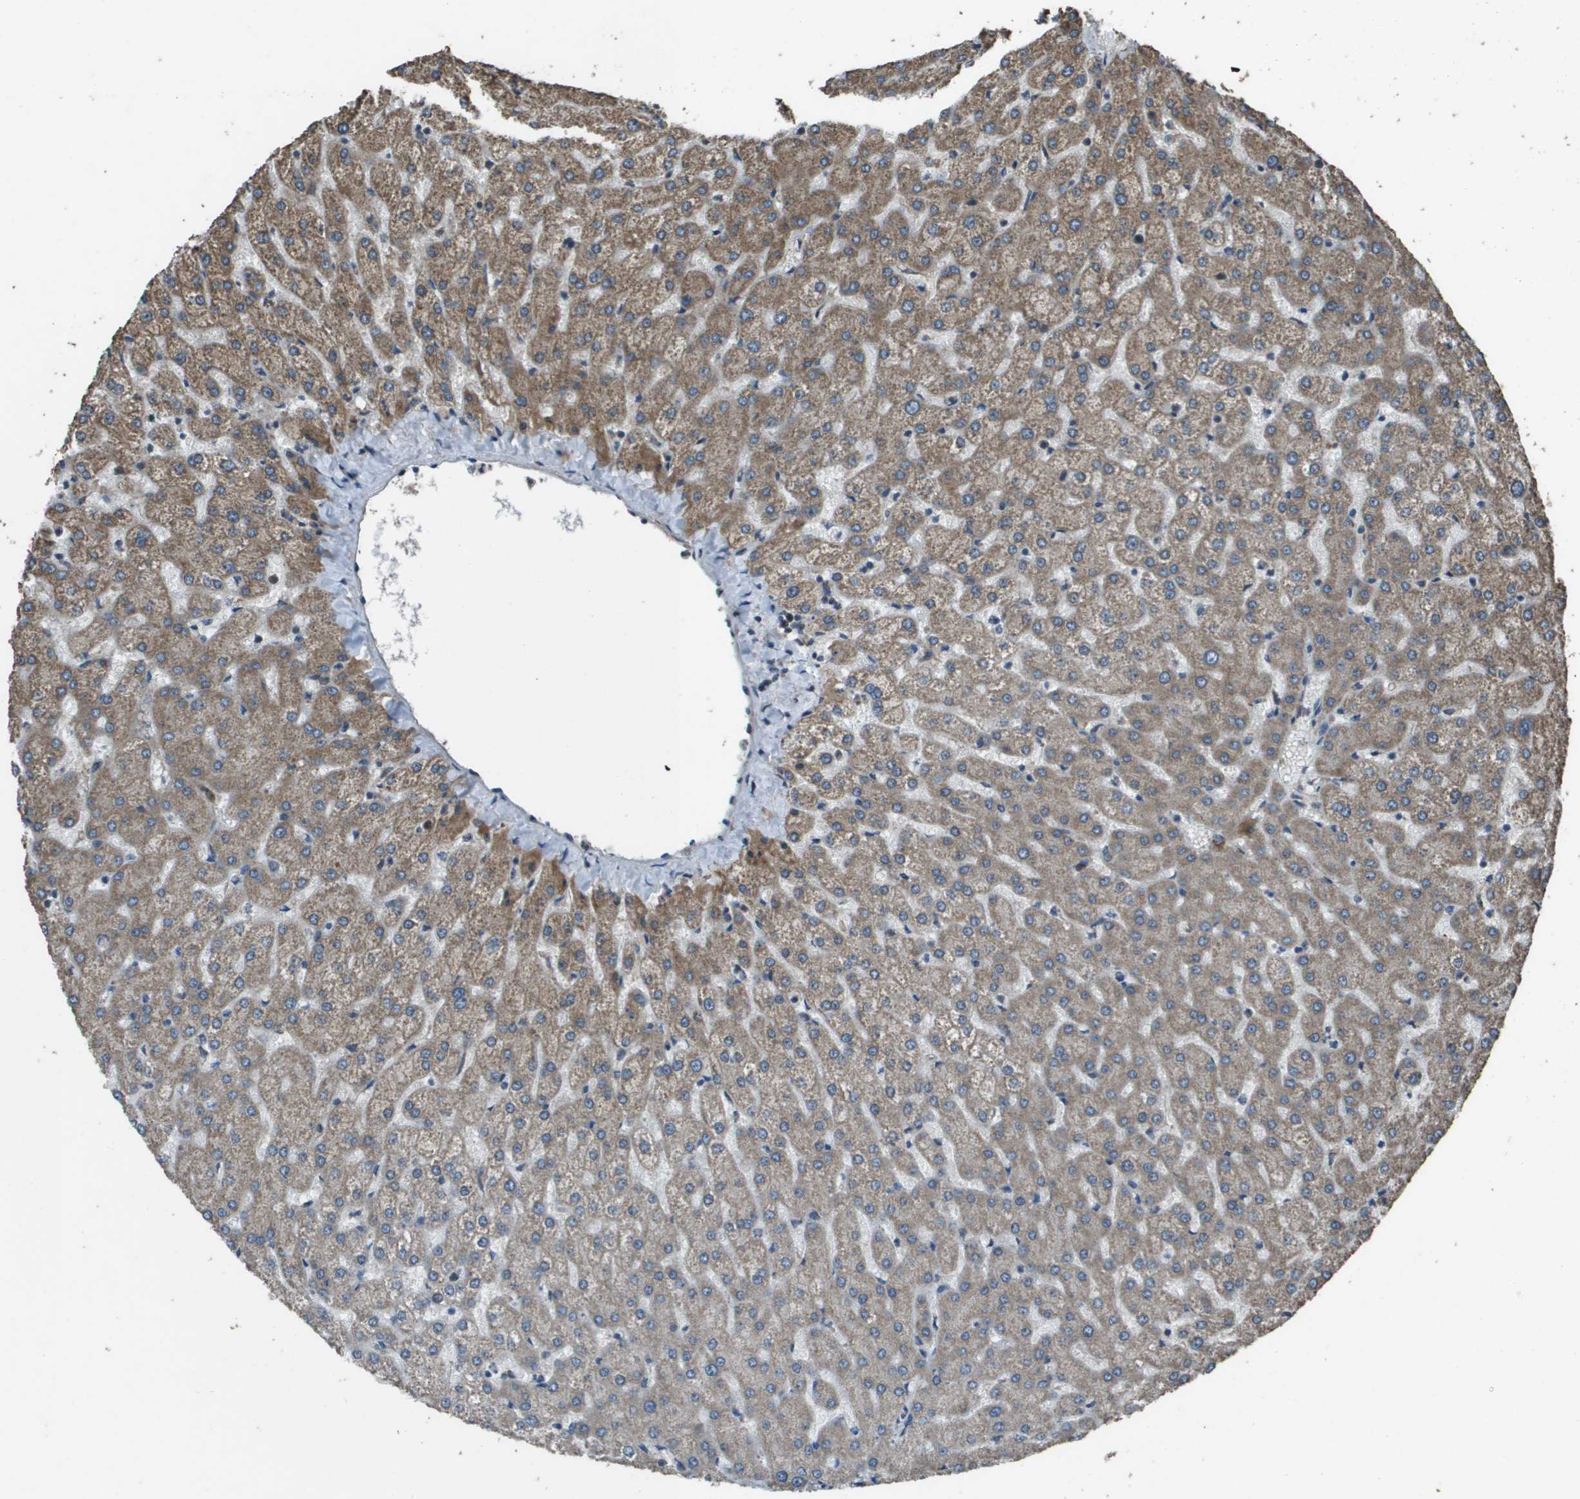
{"staining": {"intensity": "moderate", "quantity": ">75%", "location": "cytoplasmic/membranous"}, "tissue": "liver", "cell_type": "Cholangiocytes", "image_type": "normal", "snomed": [{"axis": "morphology", "description": "Normal tissue, NOS"}, {"axis": "topography", "description": "Liver"}], "caption": "A high-resolution micrograph shows immunohistochemistry staining of unremarkable liver, which reveals moderate cytoplasmic/membranous expression in approximately >75% of cholangiocytes.", "gene": "FIG4", "patient": {"sex": "female", "age": 32}}